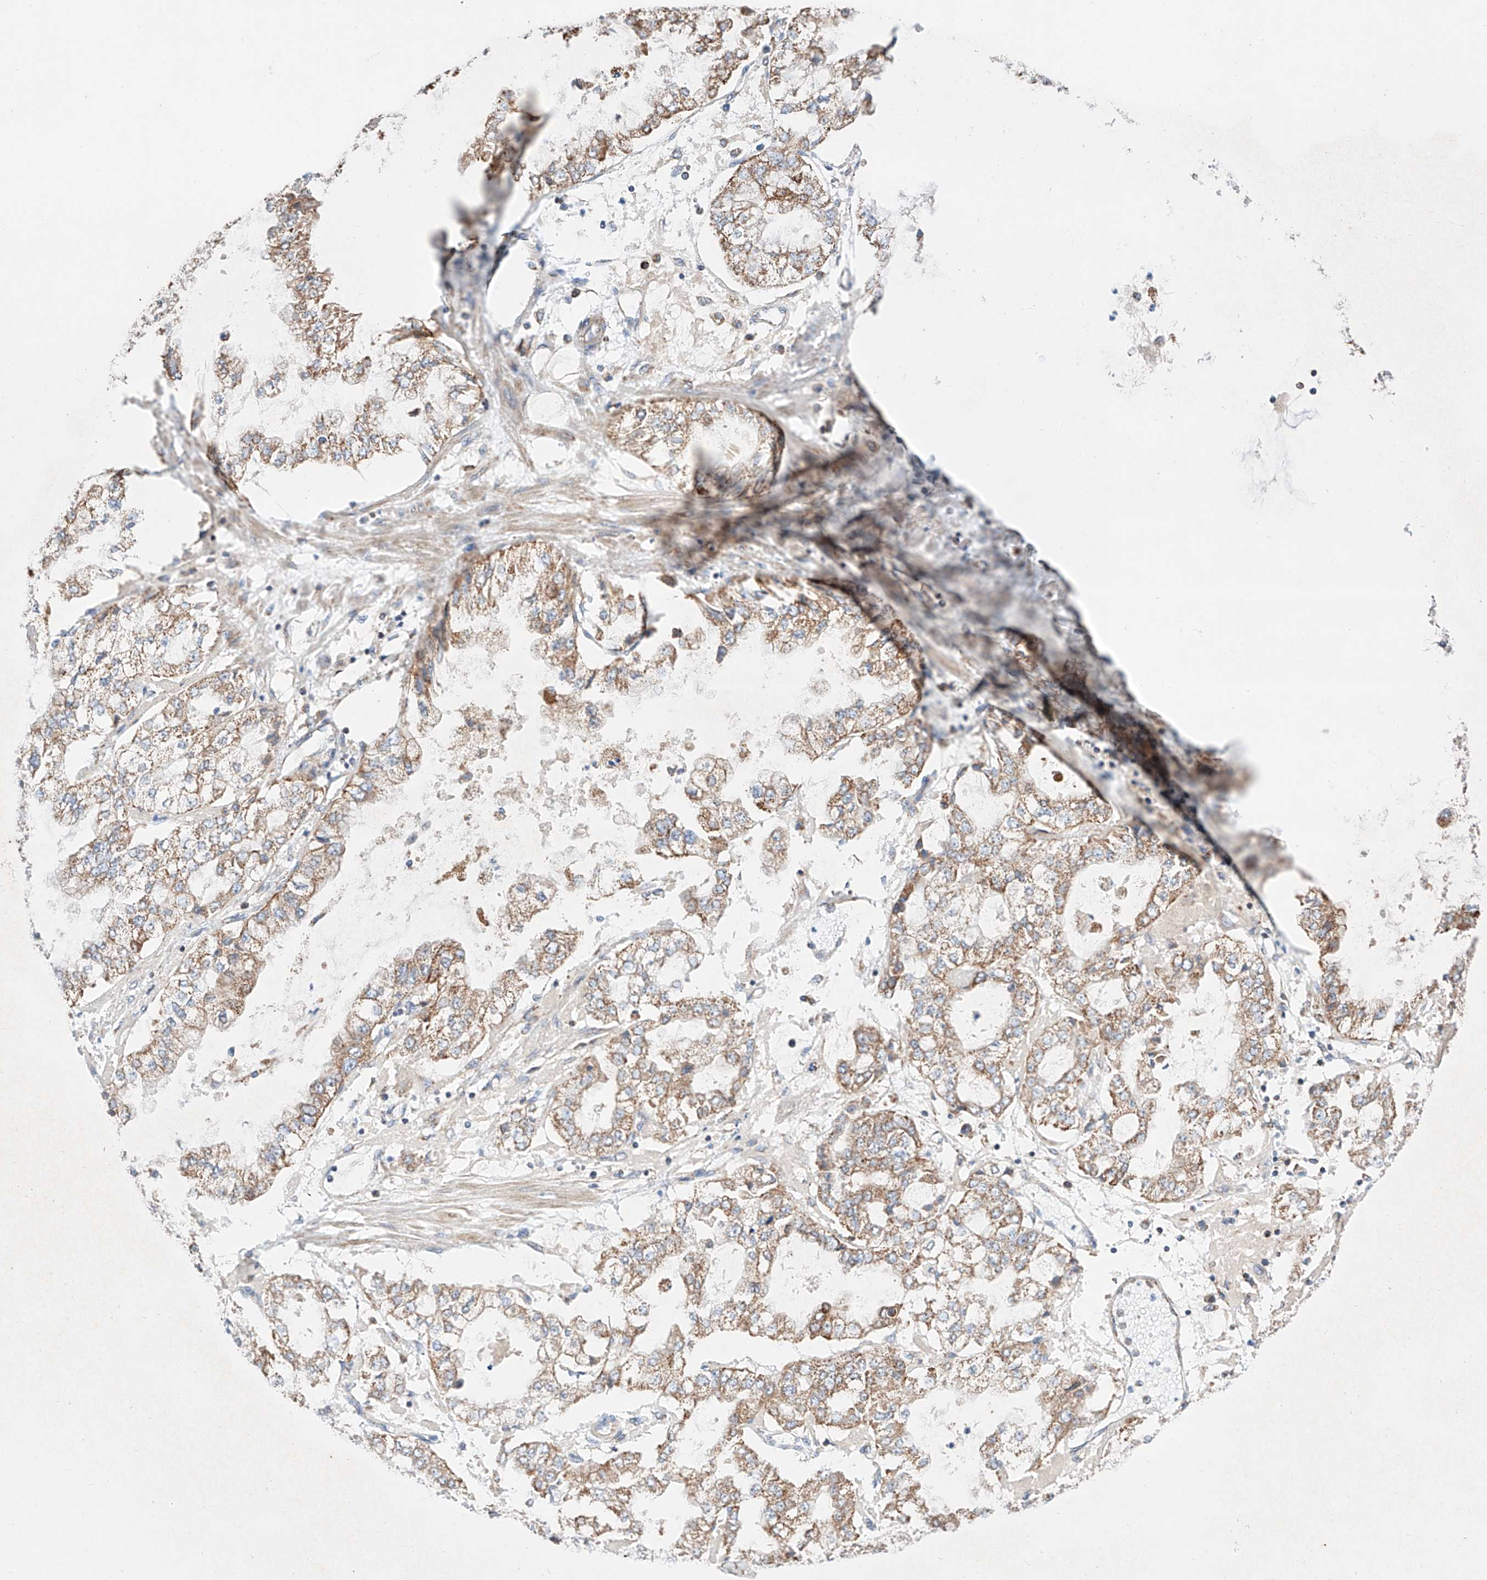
{"staining": {"intensity": "moderate", "quantity": ">75%", "location": "cytoplasmic/membranous"}, "tissue": "stomach cancer", "cell_type": "Tumor cells", "image_type": "cancer", "snomed": [{"axis": "morphology", "description": "Adenocarcinoma, NOS"}, {"axis": "topography", "description": "Stomach"}], "caption": "Stomach cancer stained with a protein marker shows moderate staining in tumor cells.", "gene": "KTI12", "patient": {"sex": "male", "age": 76}}